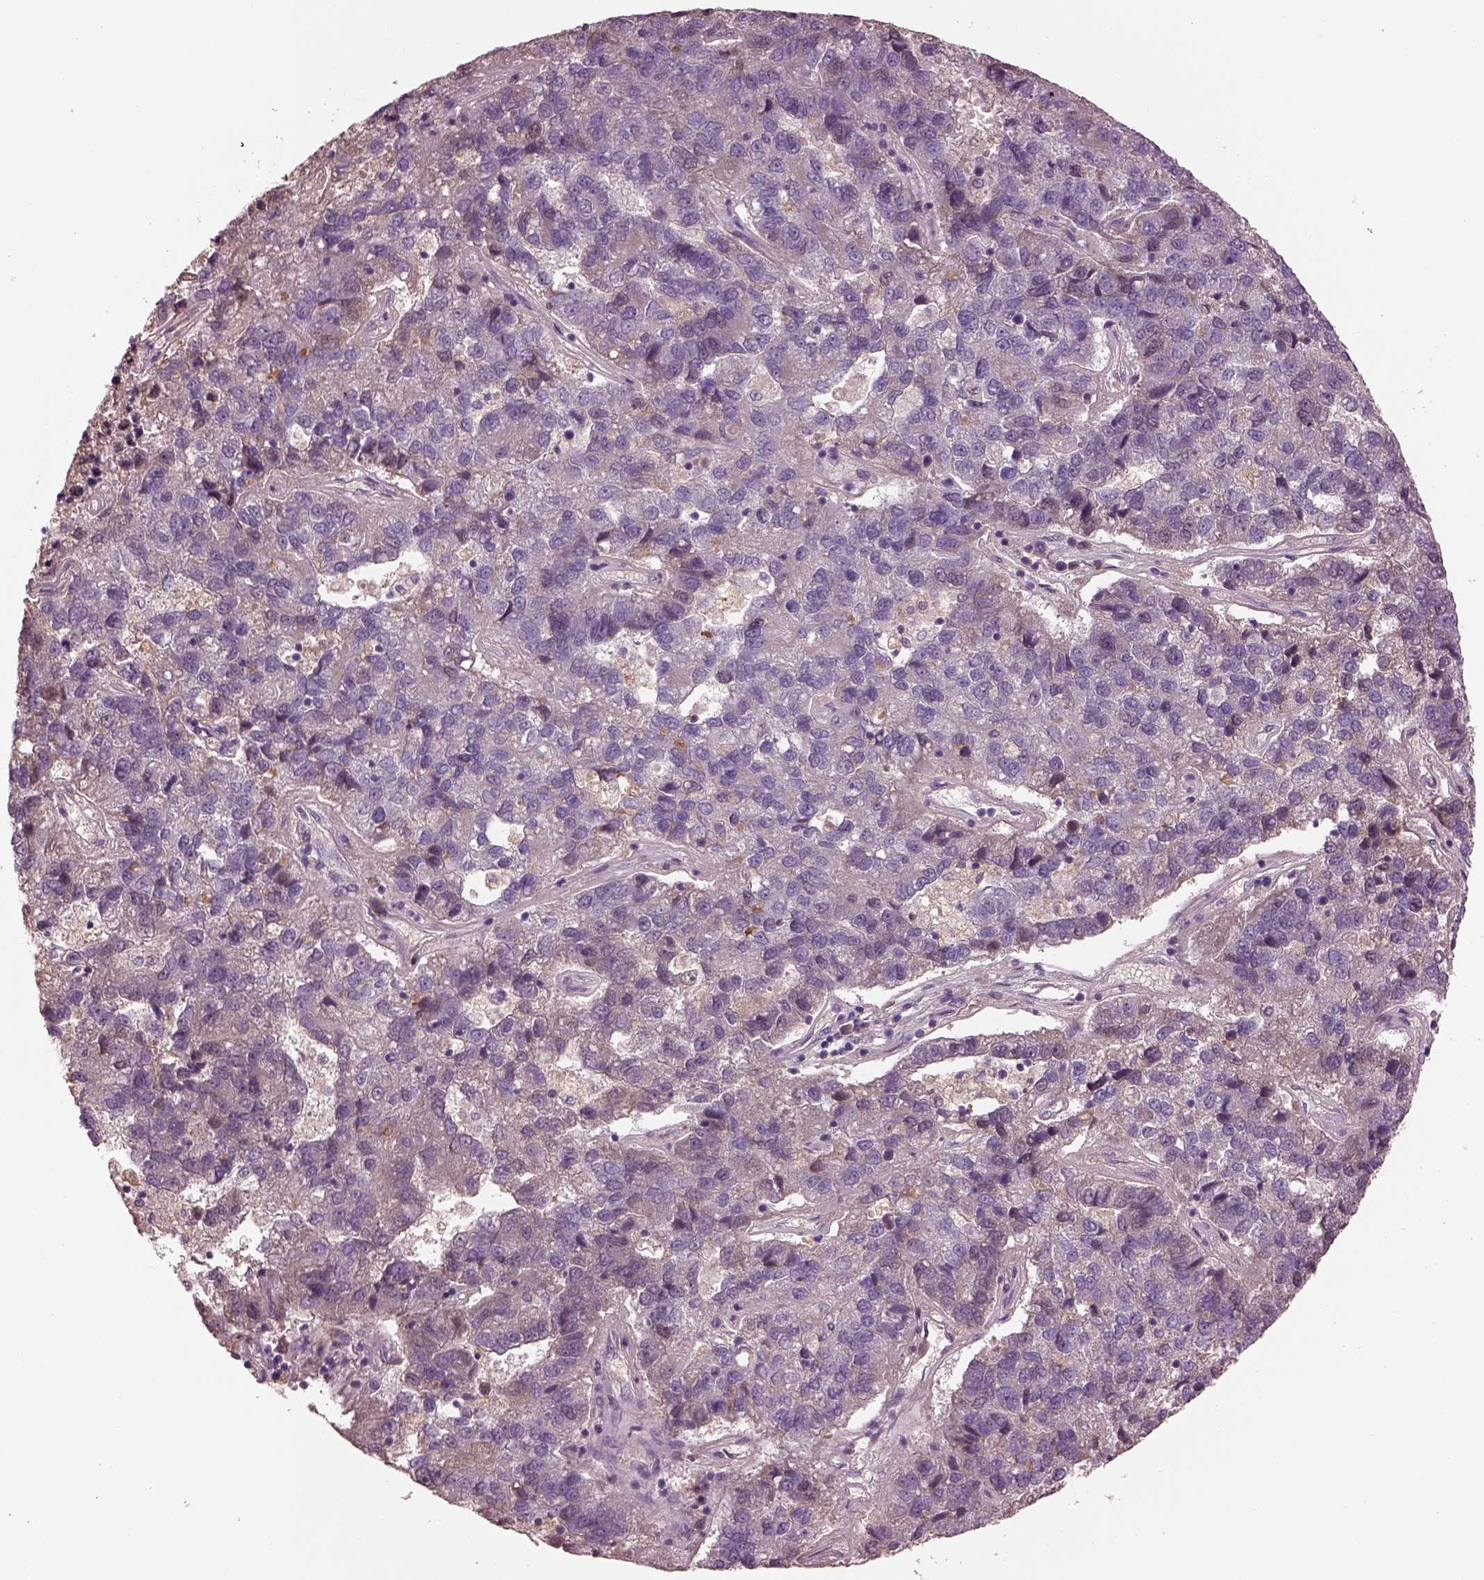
{"staining": {"intensity": "weak", "quantity": "<25%", "location": "cytoplasmic/membranous"}, "tissue": "pancreatic cancer", "cell_type": "Tumor cells", "image_type": "cancer", "snomed": [{"axis": "morphology", "description": "Adenocarcinoma, NOS"}, {"axis": "topography", "description": "Pancreas"}], "caption": "Immunohistochemical staining of human pancreatic cancer (adenocarcinoma) exhibits no significant positivity in tumor cells.", "gene": "PTX4", "patient": {"sex": "female", "age": 61}}